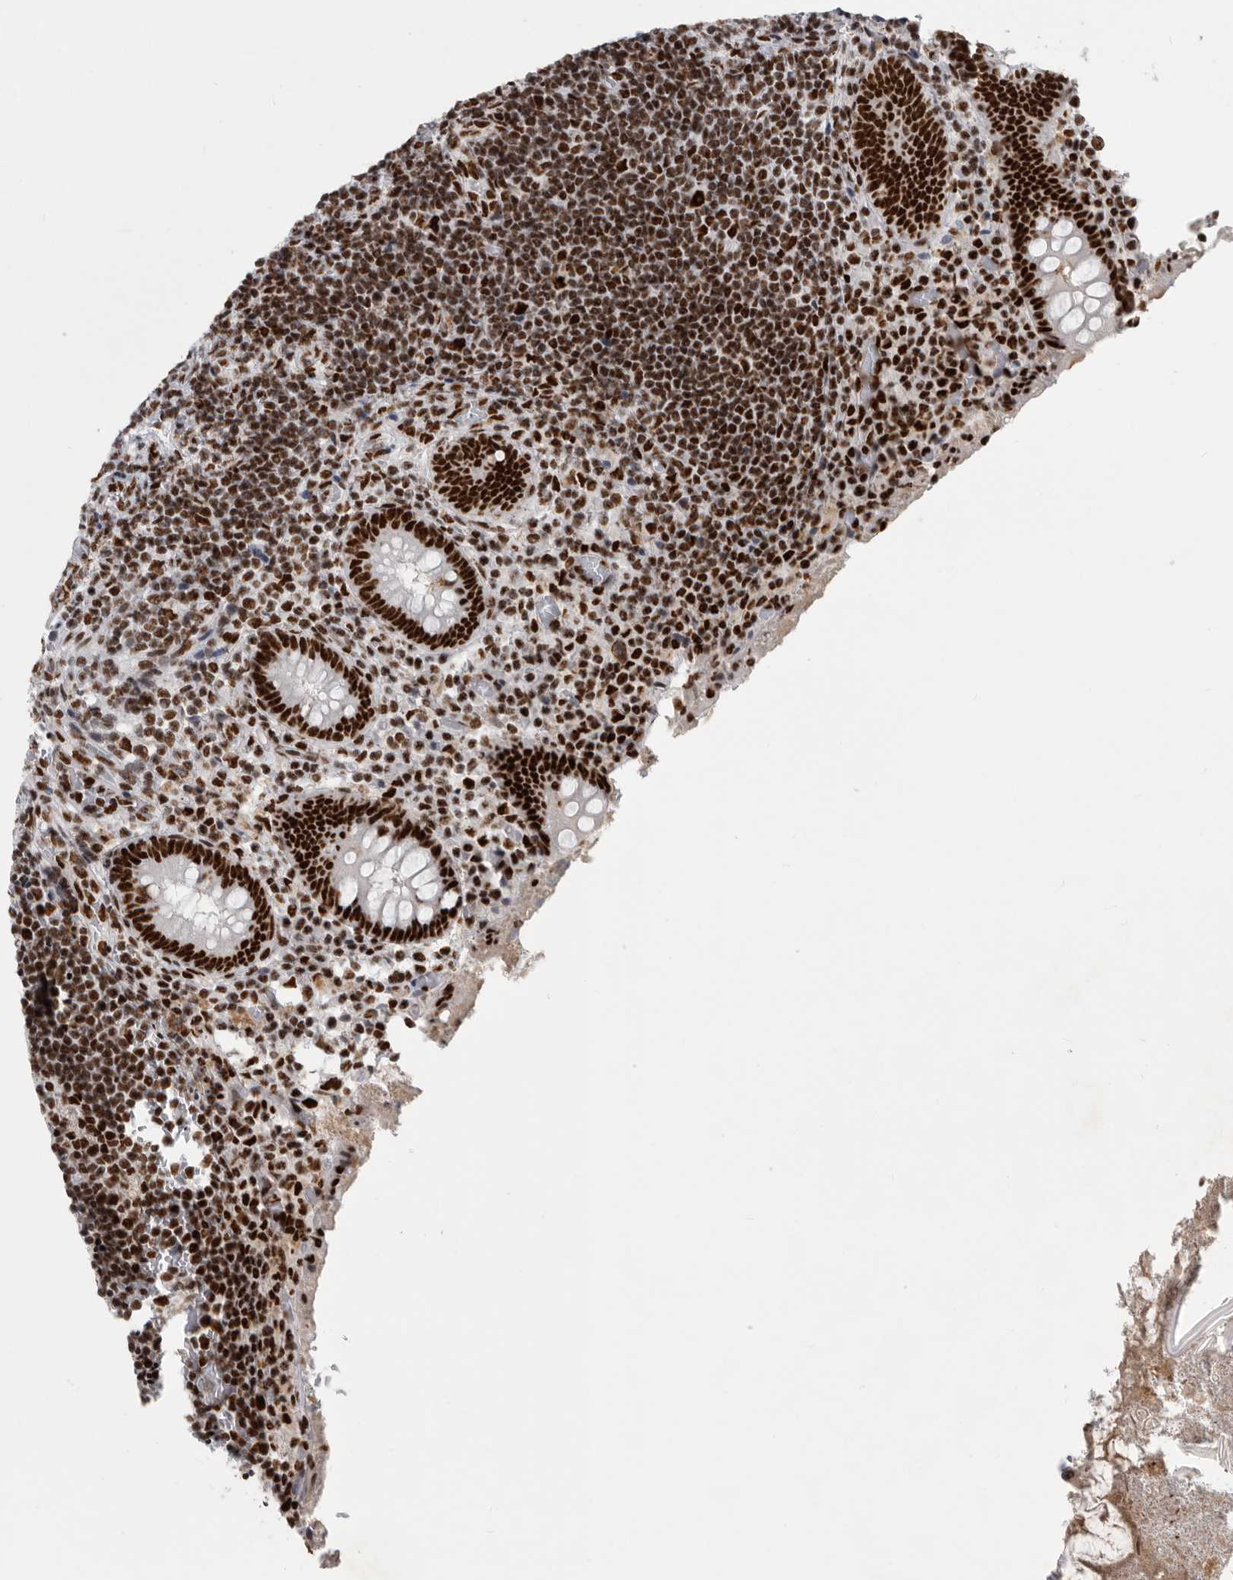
{"staining": {"intensity": "strong", "quantity": ">75%", "location": "nuclear"}, "tissue": "appendix", "cell_type": "Glandular cells", "image_type": "normal", "snomed": [{"axis": "morphology", "description": "Normal tissue, NOS"}, {"axis": "topography", "description": "Appendix"}], "caption": "A brown stain shows strong nuclear expression of a protein in glandular cells of normal appendix.", "gene": "BCLAF1", "patient": {"sex": "female", "age": 17}}